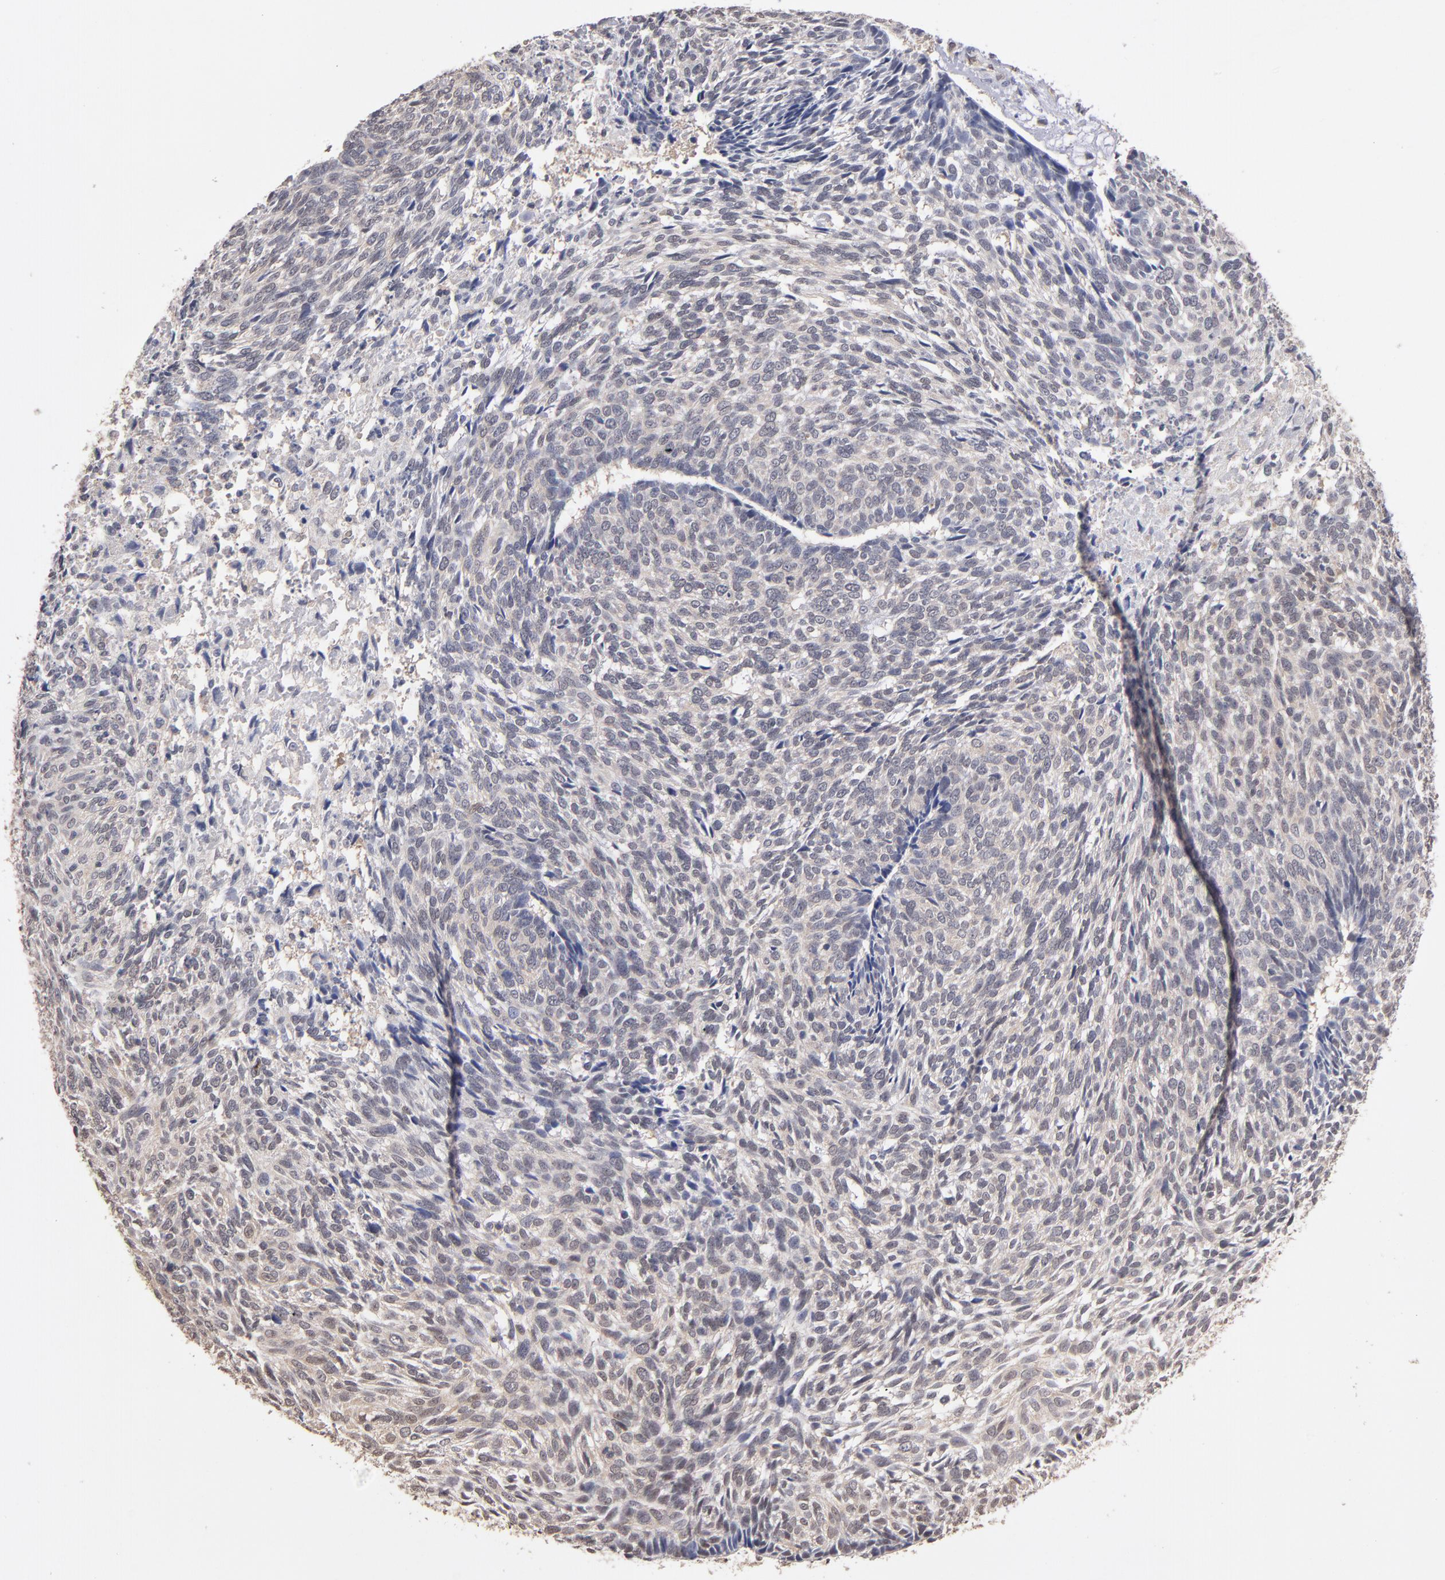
{"staining": {"intensity": "weak", "quantity": "25%-75%", "location": "cytoplasmic/membranous"}, "tissue": "skin cancer", "cell_type": "Tumor cells", "image_type": "cancer", "snomed": [{"axis": "morphology", "description": "Basal cell carcinoma"}, {"axis": "topography", "description": "Skin"}], "caption": "Immunohistochemistry (IHC) histopathology image of human skin cancer (basal cell carcinoma) stained for a protein (brown), which demonstrates low levels of weak cytoplasmic/membranous positivity in about 25%-75% of tumor cells.", "gene": "PSMD10", "patient": {"sex": "male", "age": 72}}